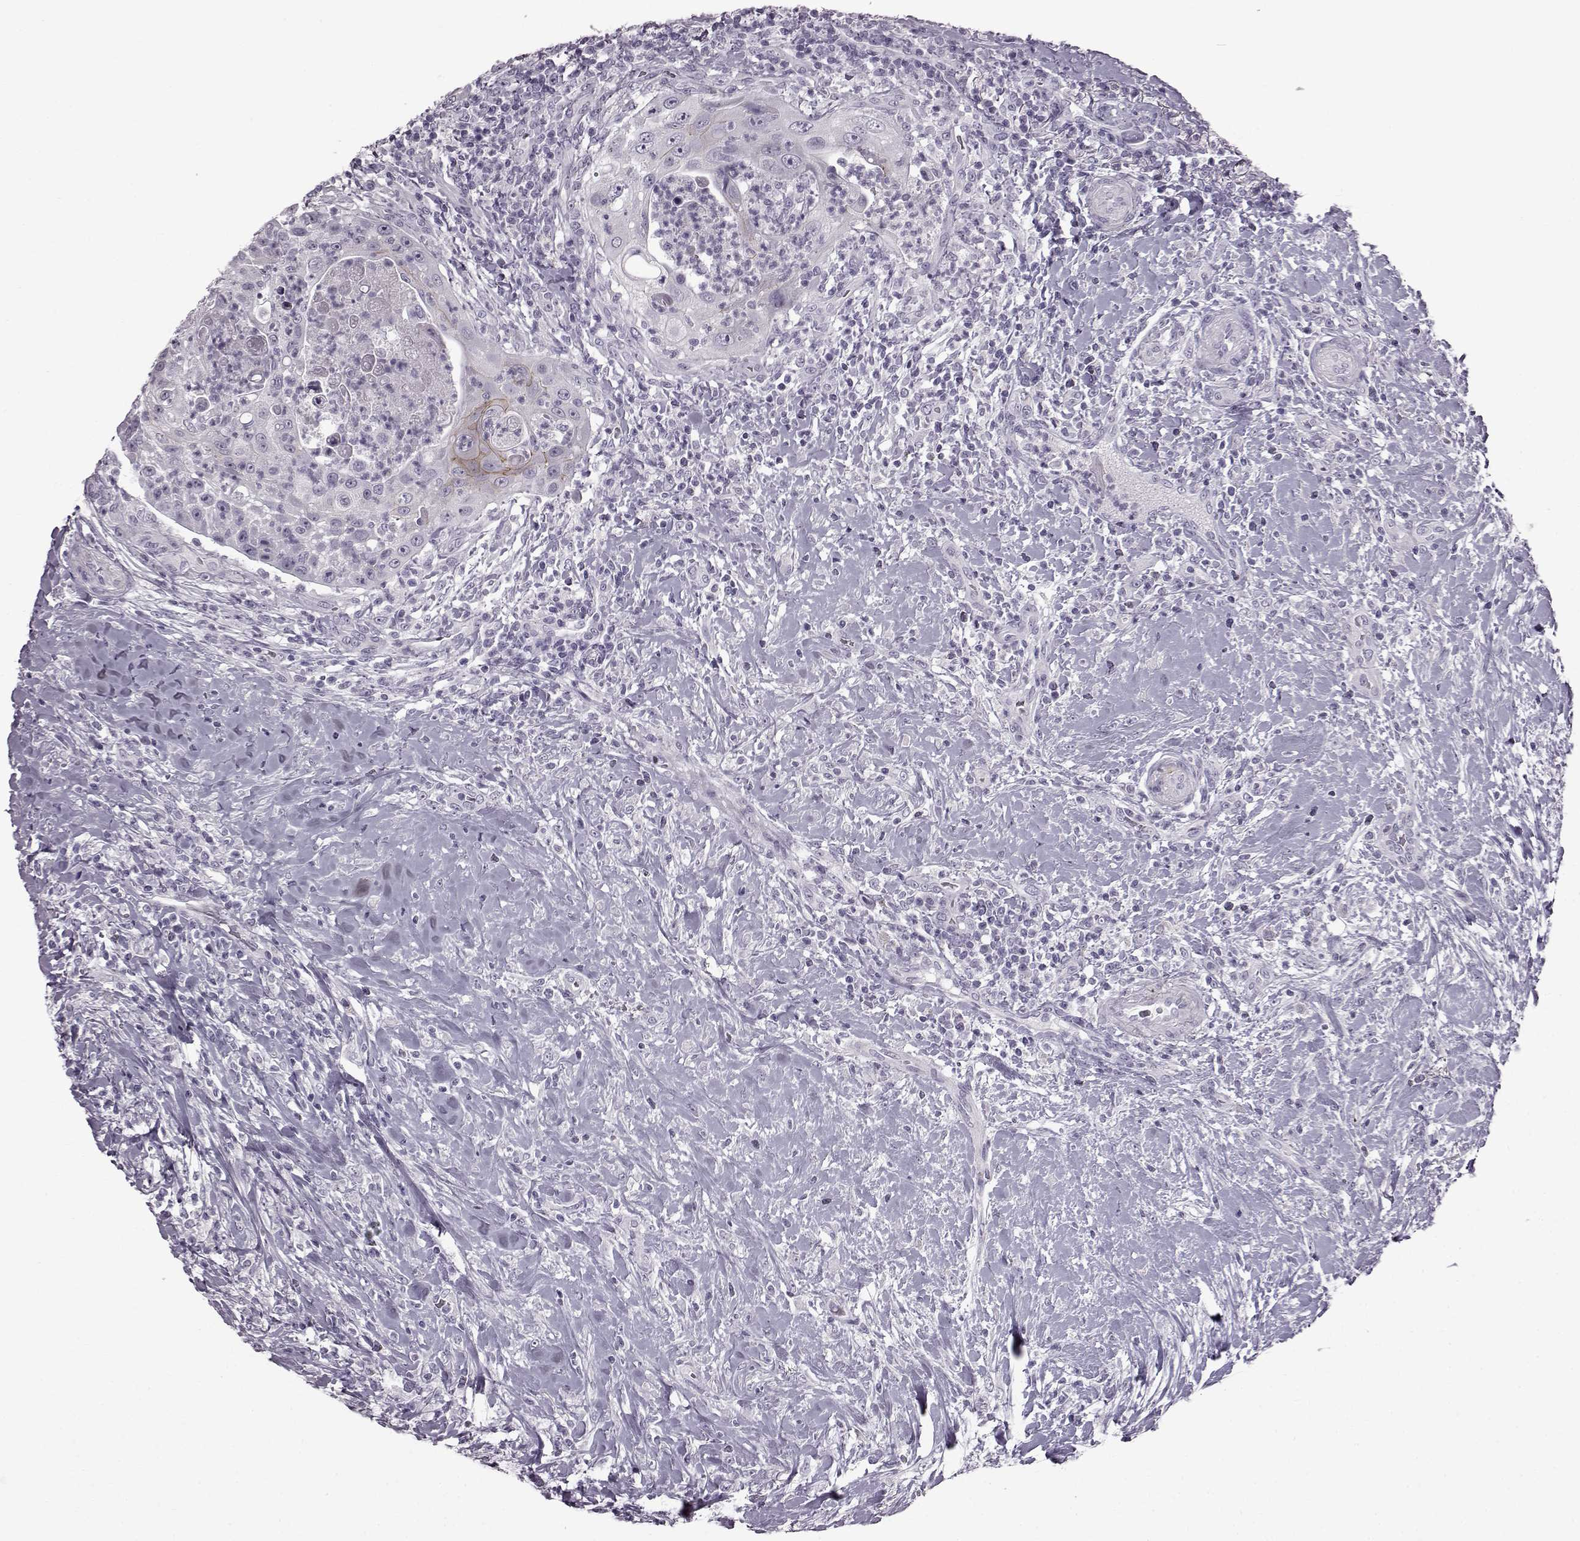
{"staining": {"intensity": "weak", "quantity": "<25%", "location": "cytoplasmic/membranous"}, "tissue": "head and neck cancer", "cell_type": "Tumor cells", "image_type": "cancer", "snomed": [{"axis": "morphology", "description": "Squamous cell carcinoma, NOS"}, {"axis": "topography", "description": "Head-Neck"}], "caption": "This is a histopathology image of immunohistochemistry staining of squamous cell carcinoma (head and neck), which shows no staining in tumor cells.", "gene": "SLC28A2", "patient": {"sex": "male", "age": 69}}